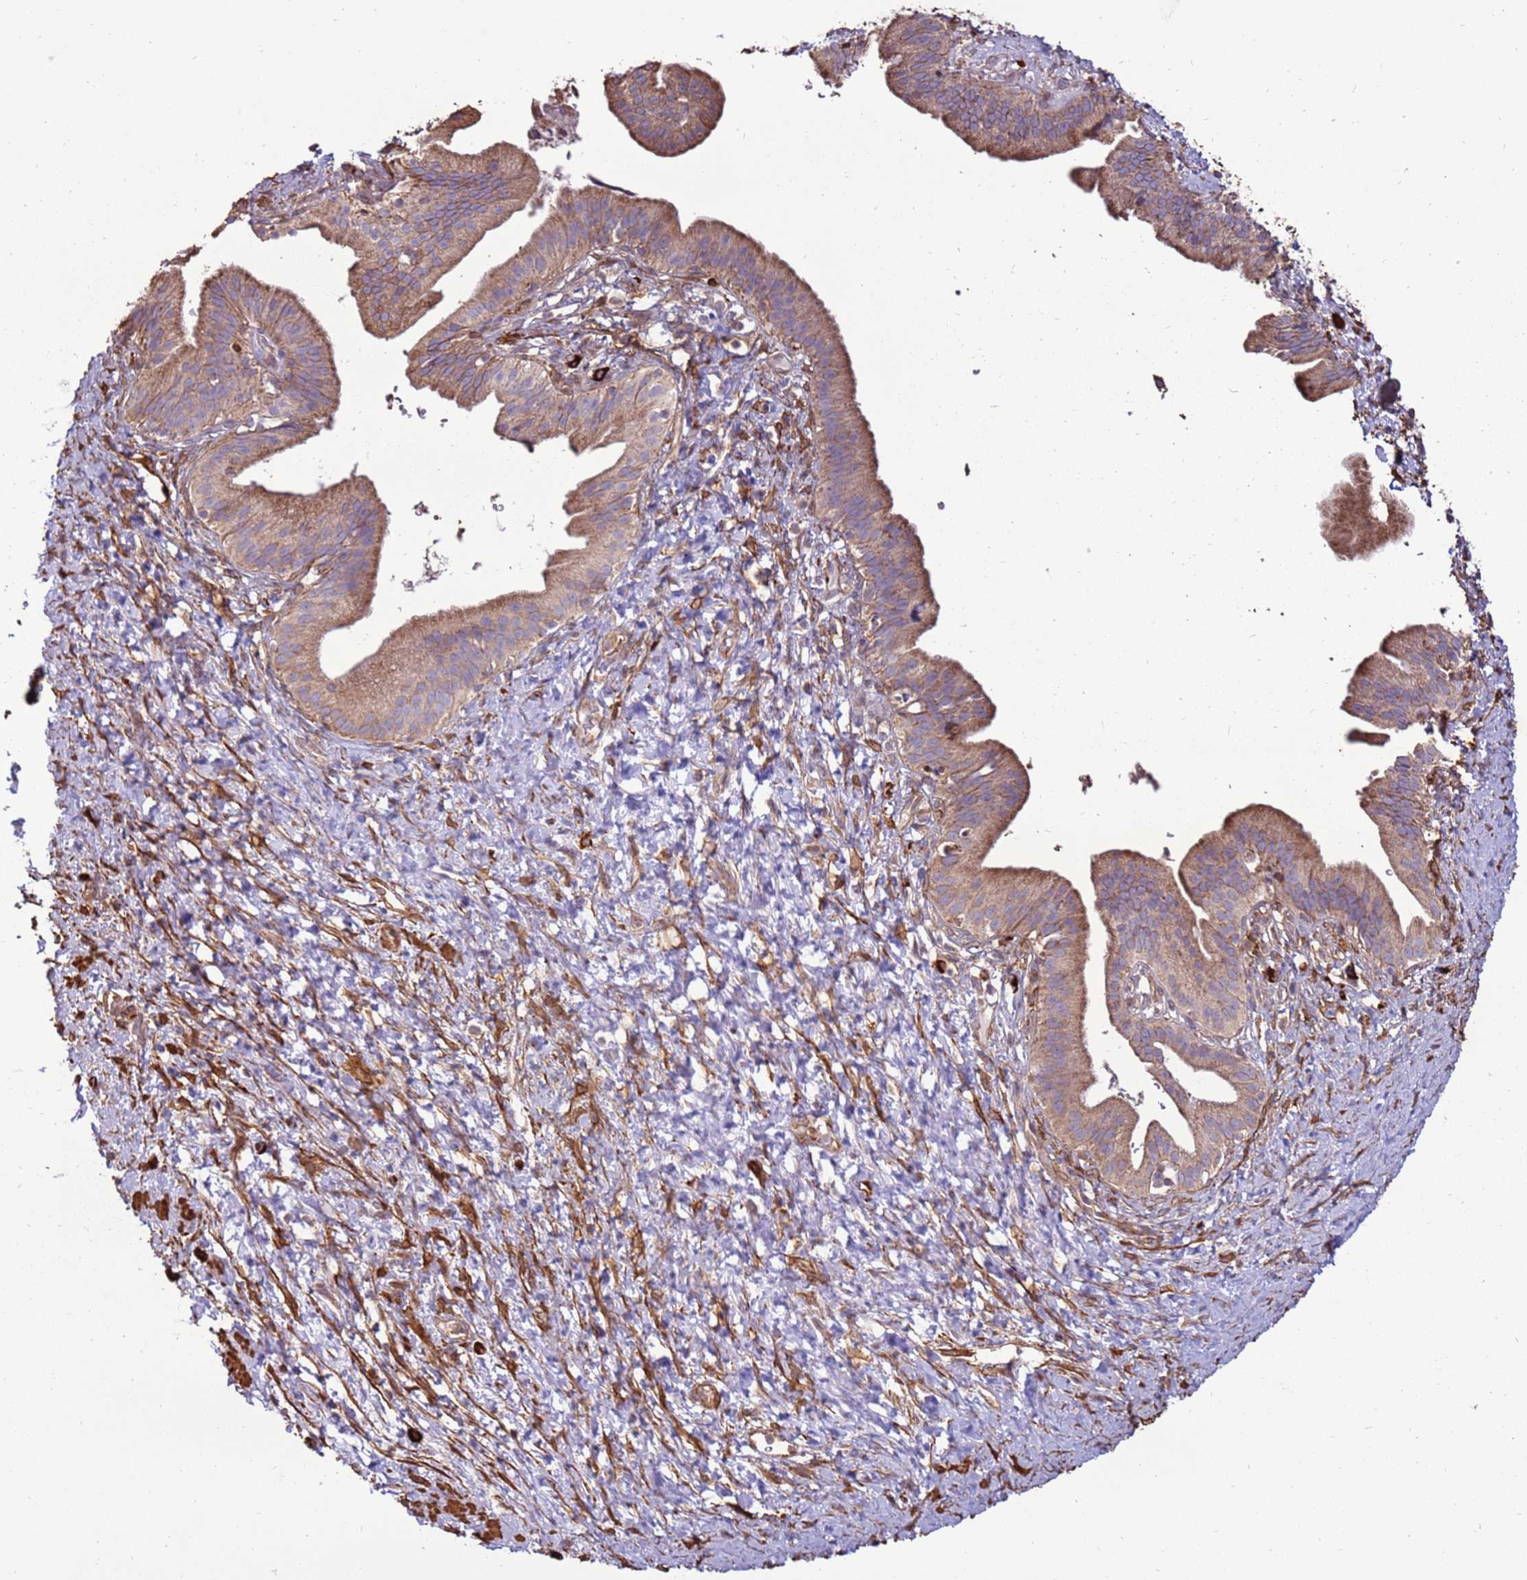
{"staining": {"intensity": "moderate", "quantity": ">75%", "location": "cytoplasmic/membranous"}, "tissue": "pancreatic cancer", "cell_type": "Tumor cells", "image_type": "cancer", "snomed": [{"axis": "morphology", "description": "Adenocarcinoma, NOS"}, {"axis": "topography", "description": "Pancreas"}], "caption": "A histopathology image of adenocarcinoma (pancreatic) stained for a protein demonstrates moderate cytoplasmic/membranous brown staining in tumor cells.", "gene": "DDX59", "patient": {"sex": "male", "age": 68}}